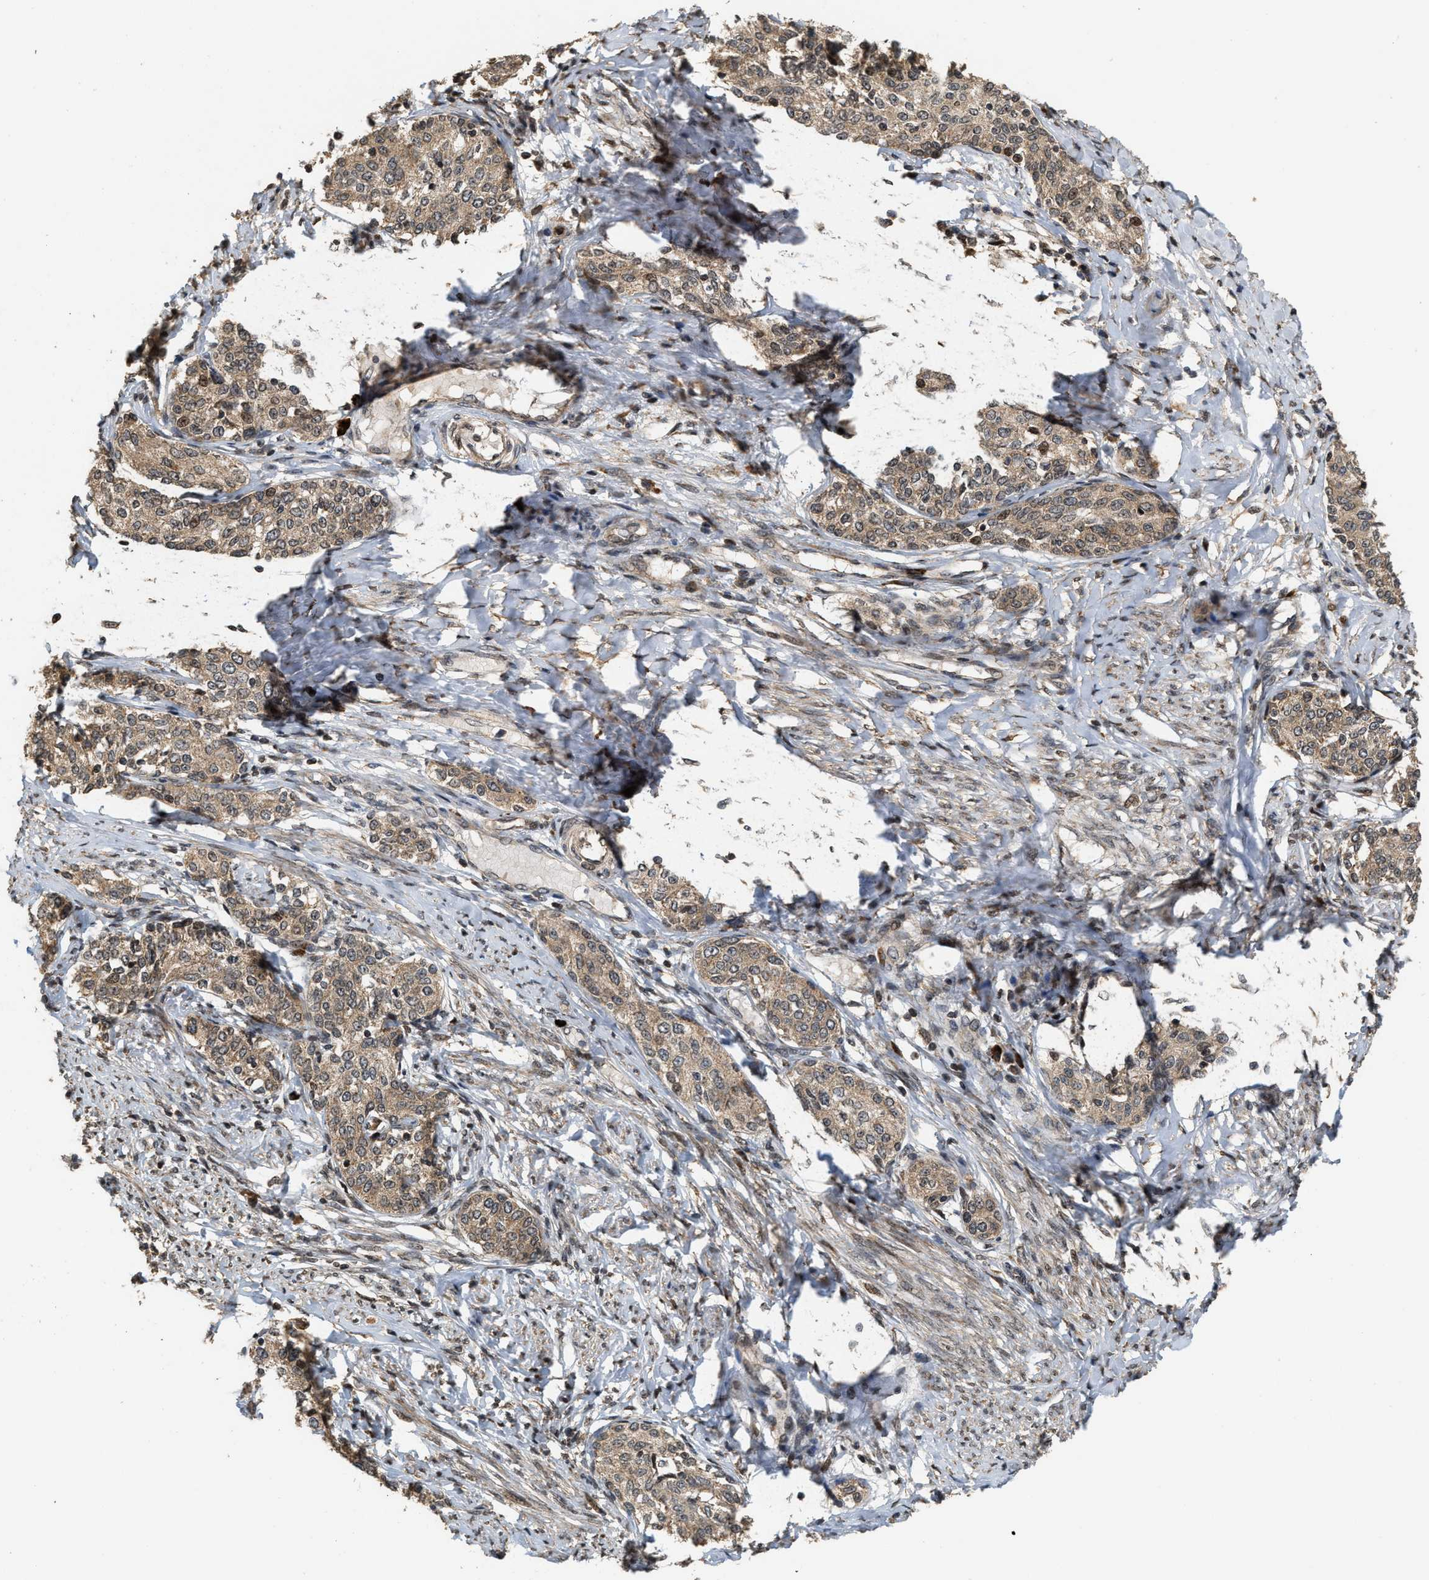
{"staining": {"intensity": "weak", "quantity": ">75%", "location": "cytoplasmic/membranous"}, "tissue": "cervical cancer", "cell_type": "Tumor cells", "image_type": "cancer", "snomed": [{"axis": "morphology", "description": "Squamous cell carcinoma, NOS"}, {"axis": "morphology", "description": "Adenocarcinoma, NOS"}, {"axis": "topography", "description": "Cervix"}], "caption": "The immunohistochemical stain highlights weak cytoplasmic/membranous expression in tumor cells of cervical cancer (adenocarcinoma) tissue. (Brightfield microscopy of DAB IHC at high magnification).", "gene": "ELP2", "patient": {"sex": "female", "age": 52}}